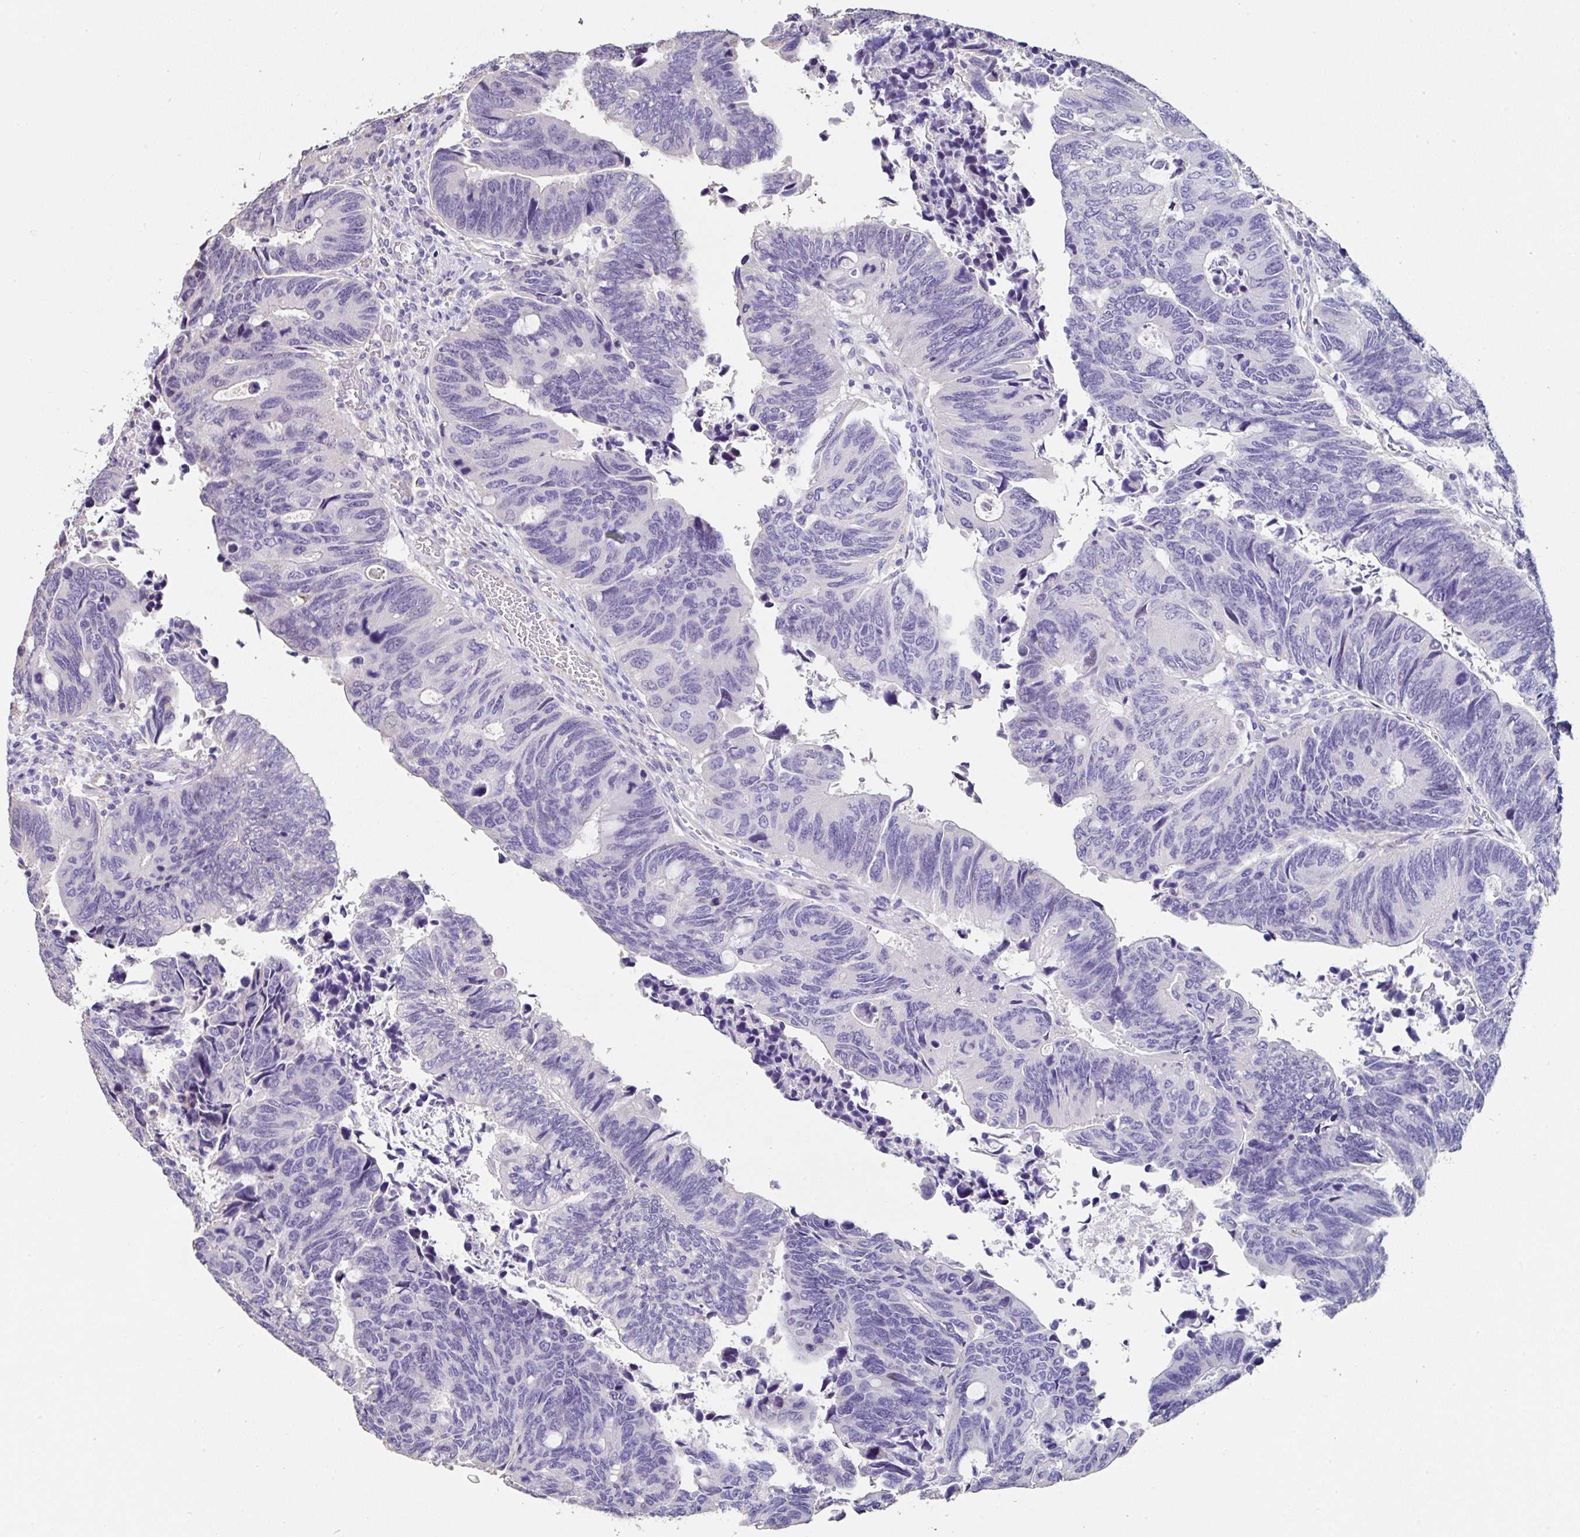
{"staining": {"intensity": "negative", "quantity": "none", "location": "none"}, "tissue": "colorectal cancer", "cell_type": "Tumor cells", "image_type": "cancer", "snomed": [{"axis": "morphology", "description": "Adenocarcinoma, NOS"}, {"axis": "topography", "description": "Colon"}], "caption": "Immunohistochemical staining of colorectal adenocarcinoma shows no significant expression in tumor cells.", "gene": "TMPRSS11E", "patient": {"sex": "male", "age": 87}}